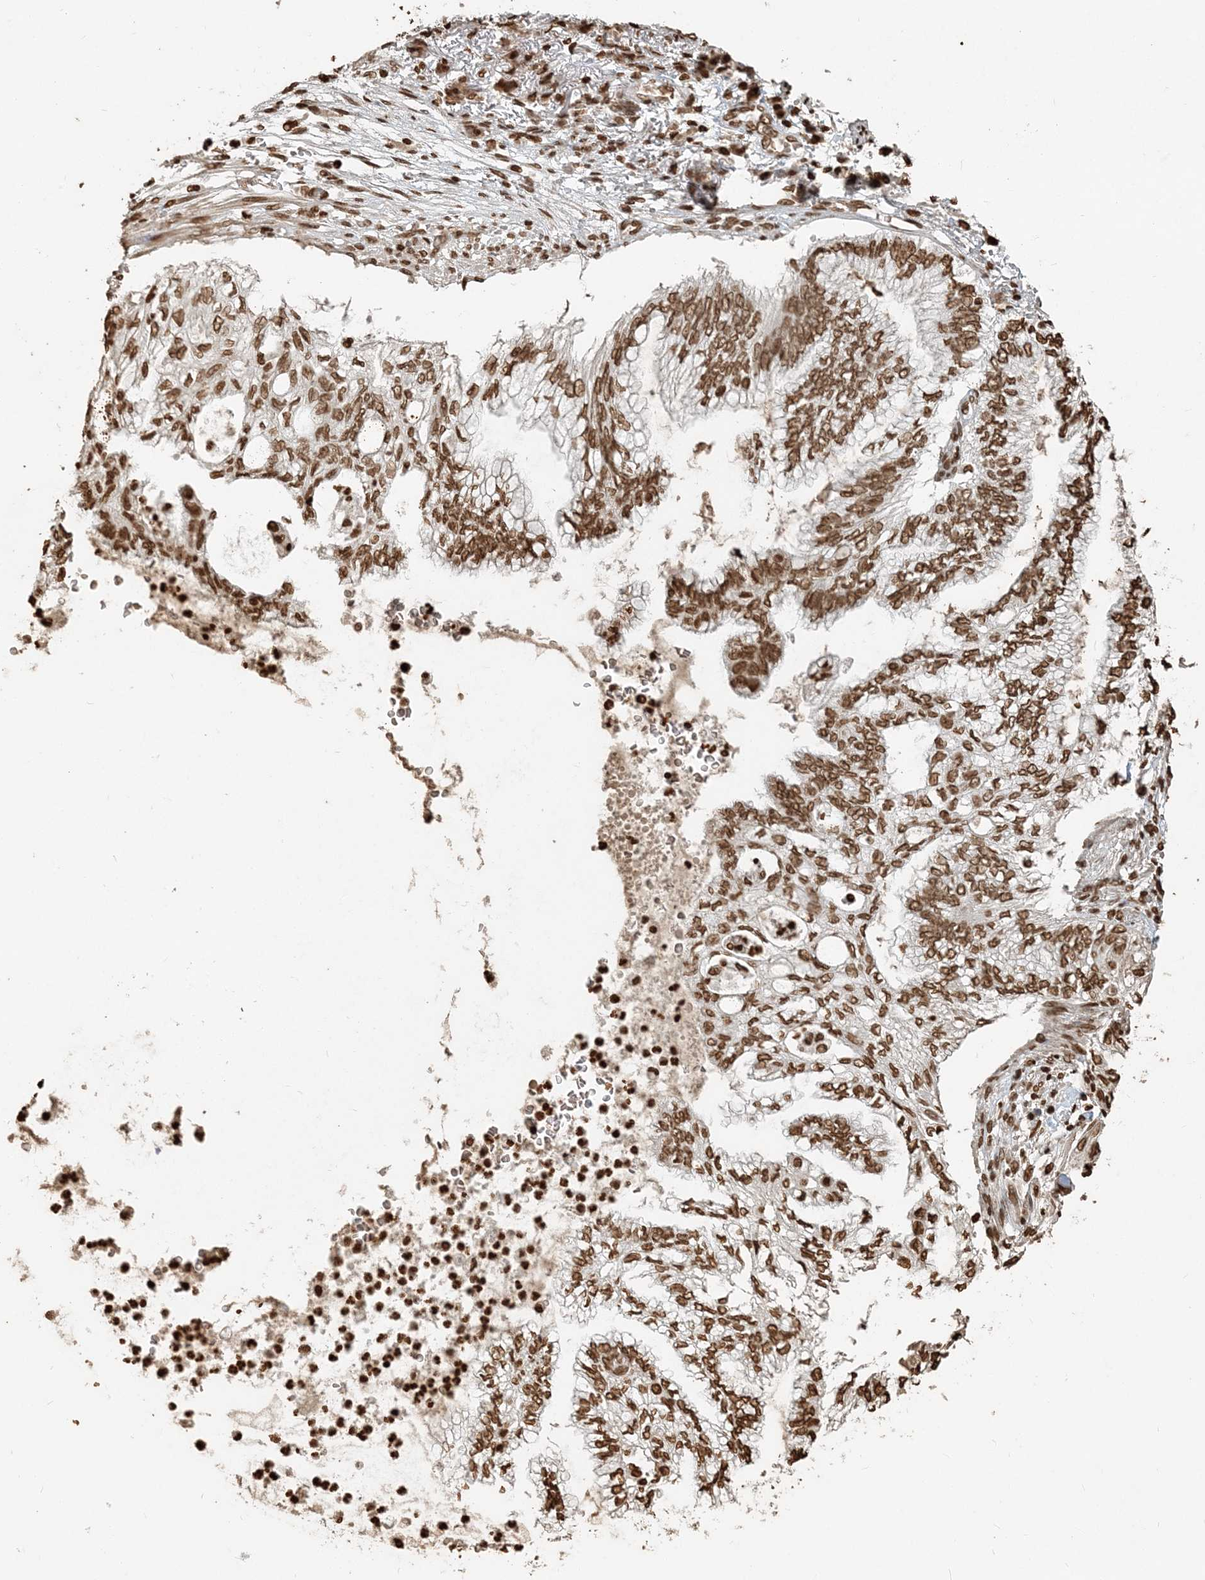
{"staining": {"intensity": "moderate", "quantity": ">75%", "location": "nuclear"}, "tissue": "lung cancer", "cell_type": "Tumor cells", "image_type": "cancer", "snomed": [{"axis": "morphology", "description": "Adenocarcinoma, NOS"}, {"axis": "topography", "description": "Lung"}], "caption": "Tumor cells show medium levels of moderate nuclear expression in about >75% of cells in human adenocarcinoma (lung). The protein of interest is stained brown, and the nuclei are stained in blue (DAB (3,3'-diaminobenzidine) IHC with brightfield microscopy, high magnification).", "gene": "H3-3B", "patient": {"sex": "female", "age": 70}}